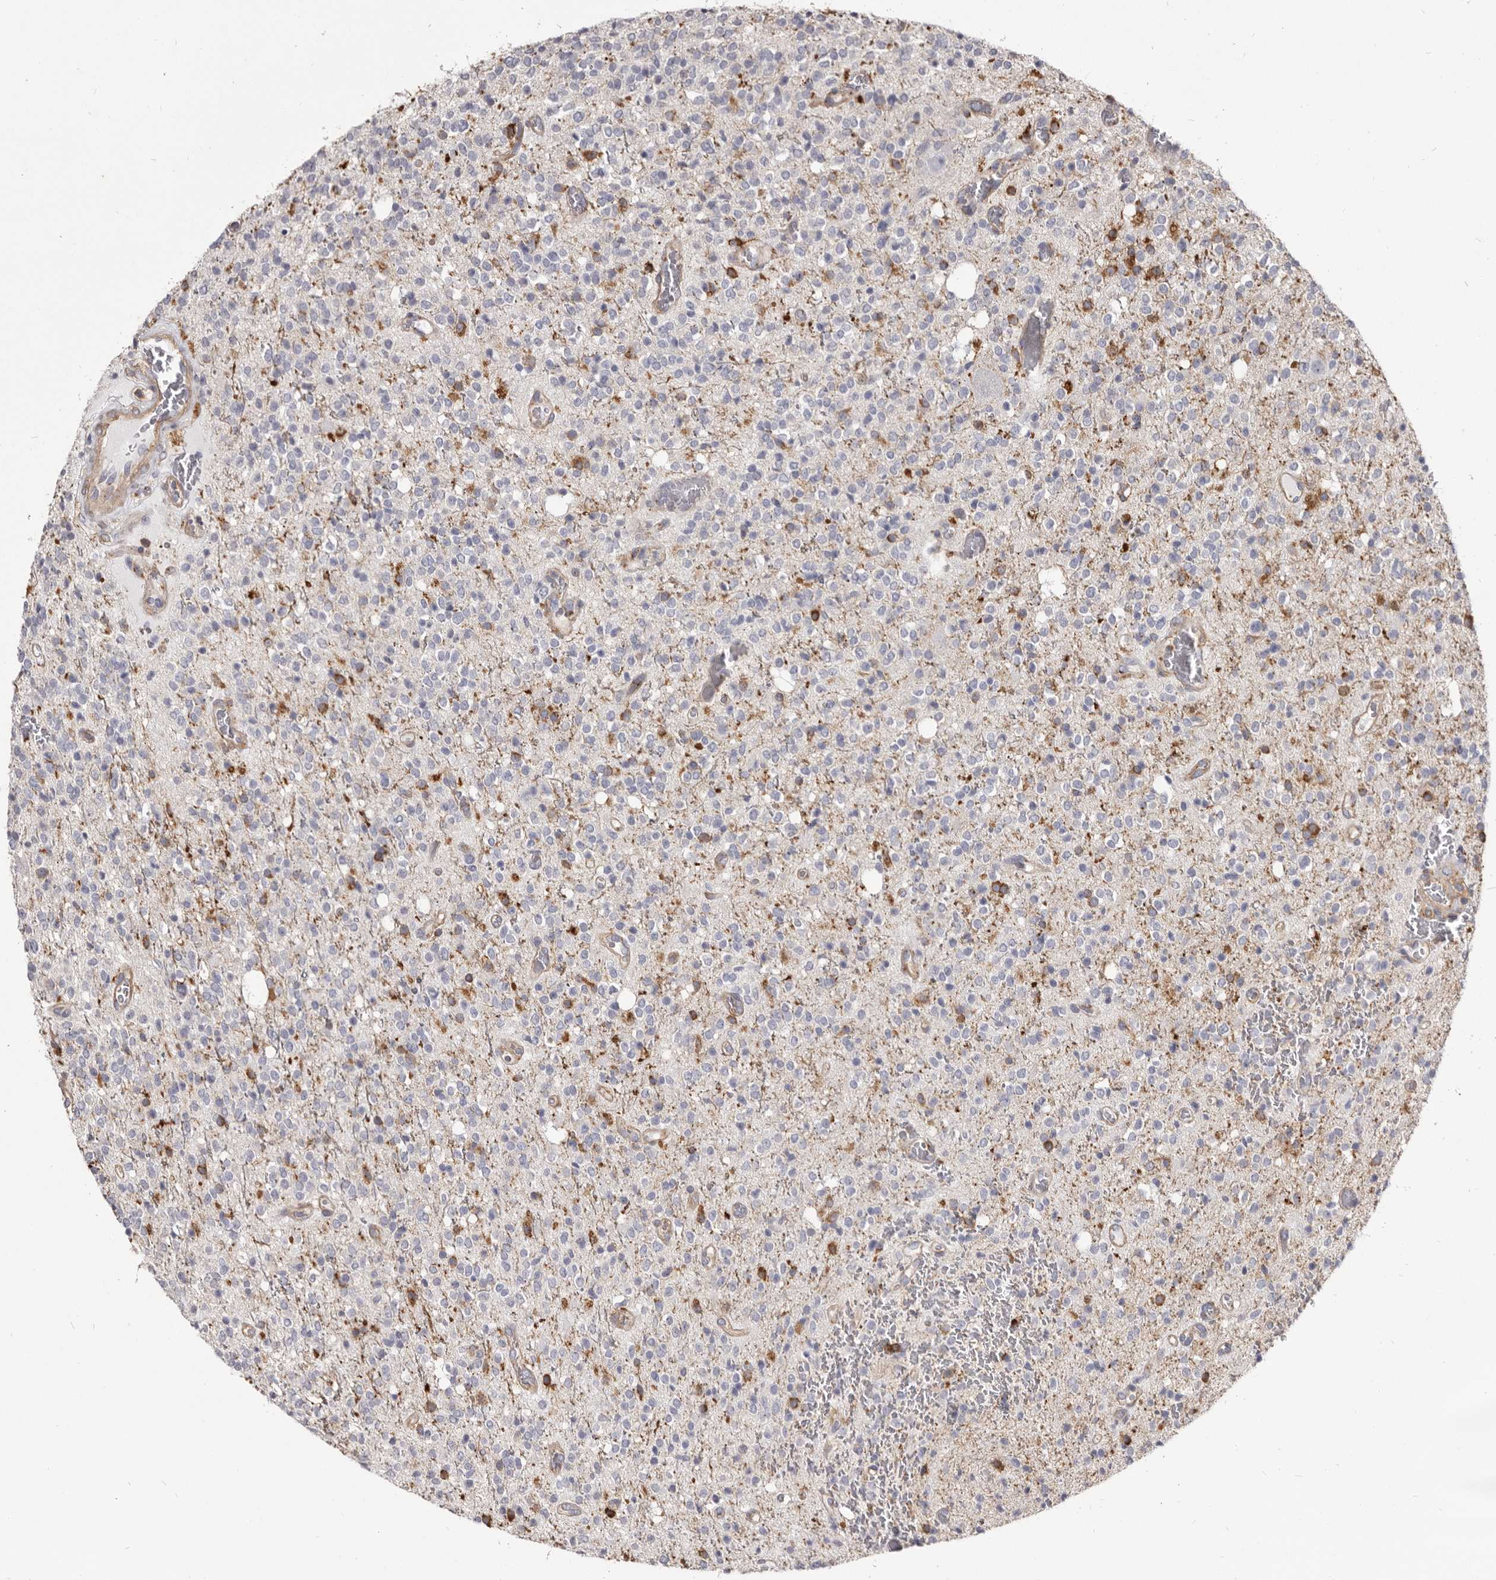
{"staining": {"intensity": "moderate", "quantity": "<25%", "location": "cytoplasmic/membranous"}, "tissue": "glioma", "cell_type": "Tumor cells", "image_type": "cancer", "snomed": [{"axis": "morphology", "description": "Glioma, malignant, High grade"}, {"axis": "topography", "description": "Brain"}], "caption": "Tumor cells demonstrate moderate cytoplasmic/membranous staining in approximately <25% of cells in high-grade glioma (malignant).", "gene": "TPD52", "patient": {"sex": "male", "age": 34}}